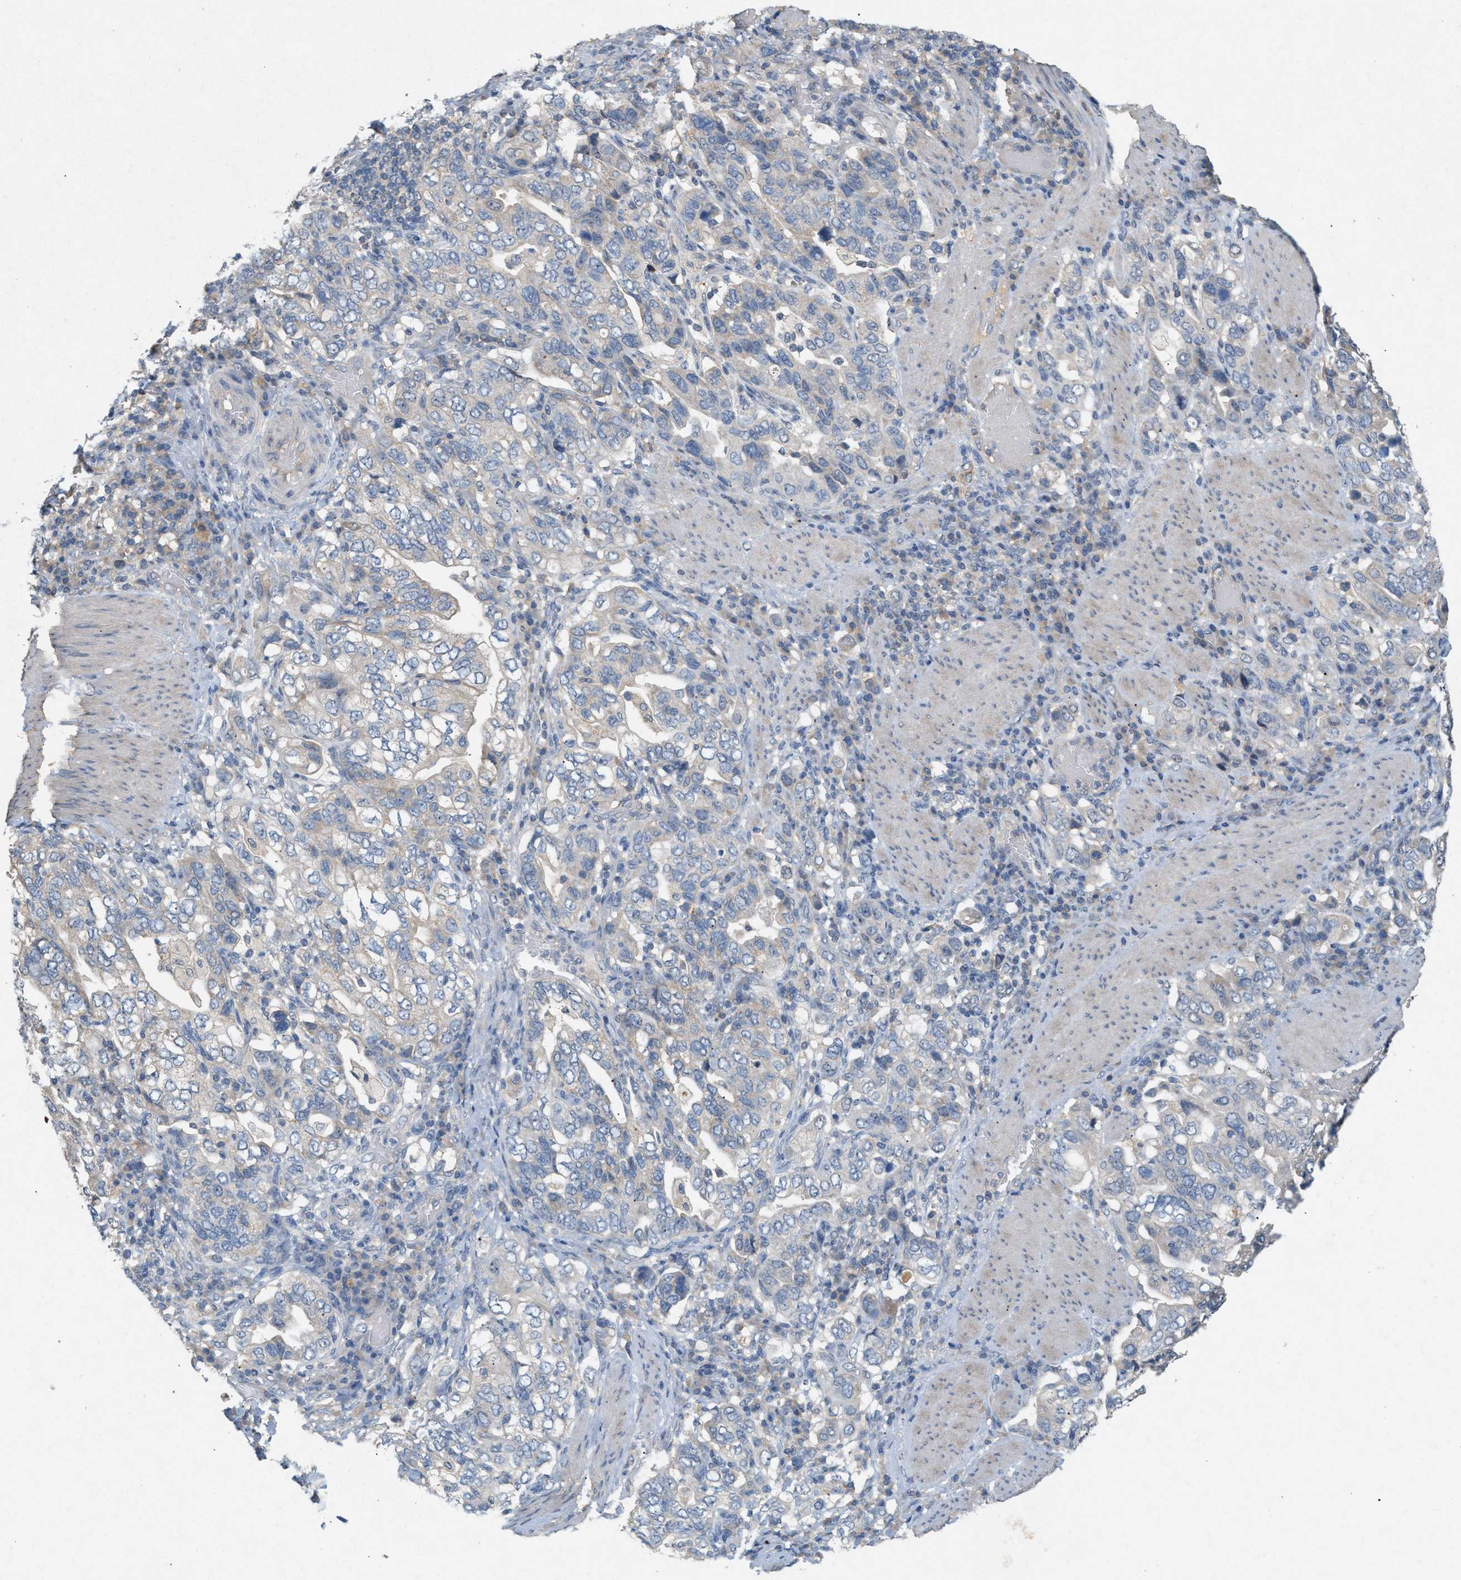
{"staining": {"intensity": "negative", "quantity": "none", "location": "none"}, "tissue": "stomach cancer", "cell_type": "Tumor cells", "image_type": "cancer", "snomed": [{"axis": "morphology", "description": "Adenocarcinoma, NOS"}, {"axis": "topography", "description": "Stomach, upper"}], "caption": "Protein analysis of stomach cancer exhibits no significant staining in tumor cells. (Stains: DAB (3,3'-diaminobenzidine) immunohistochemistry (IHC) with hematoxylin counter stain, Microscopy: brightfield microscopy at high magnification).", "gene": "DCAF7", "patient": {"sex": "male", "age": 62}}